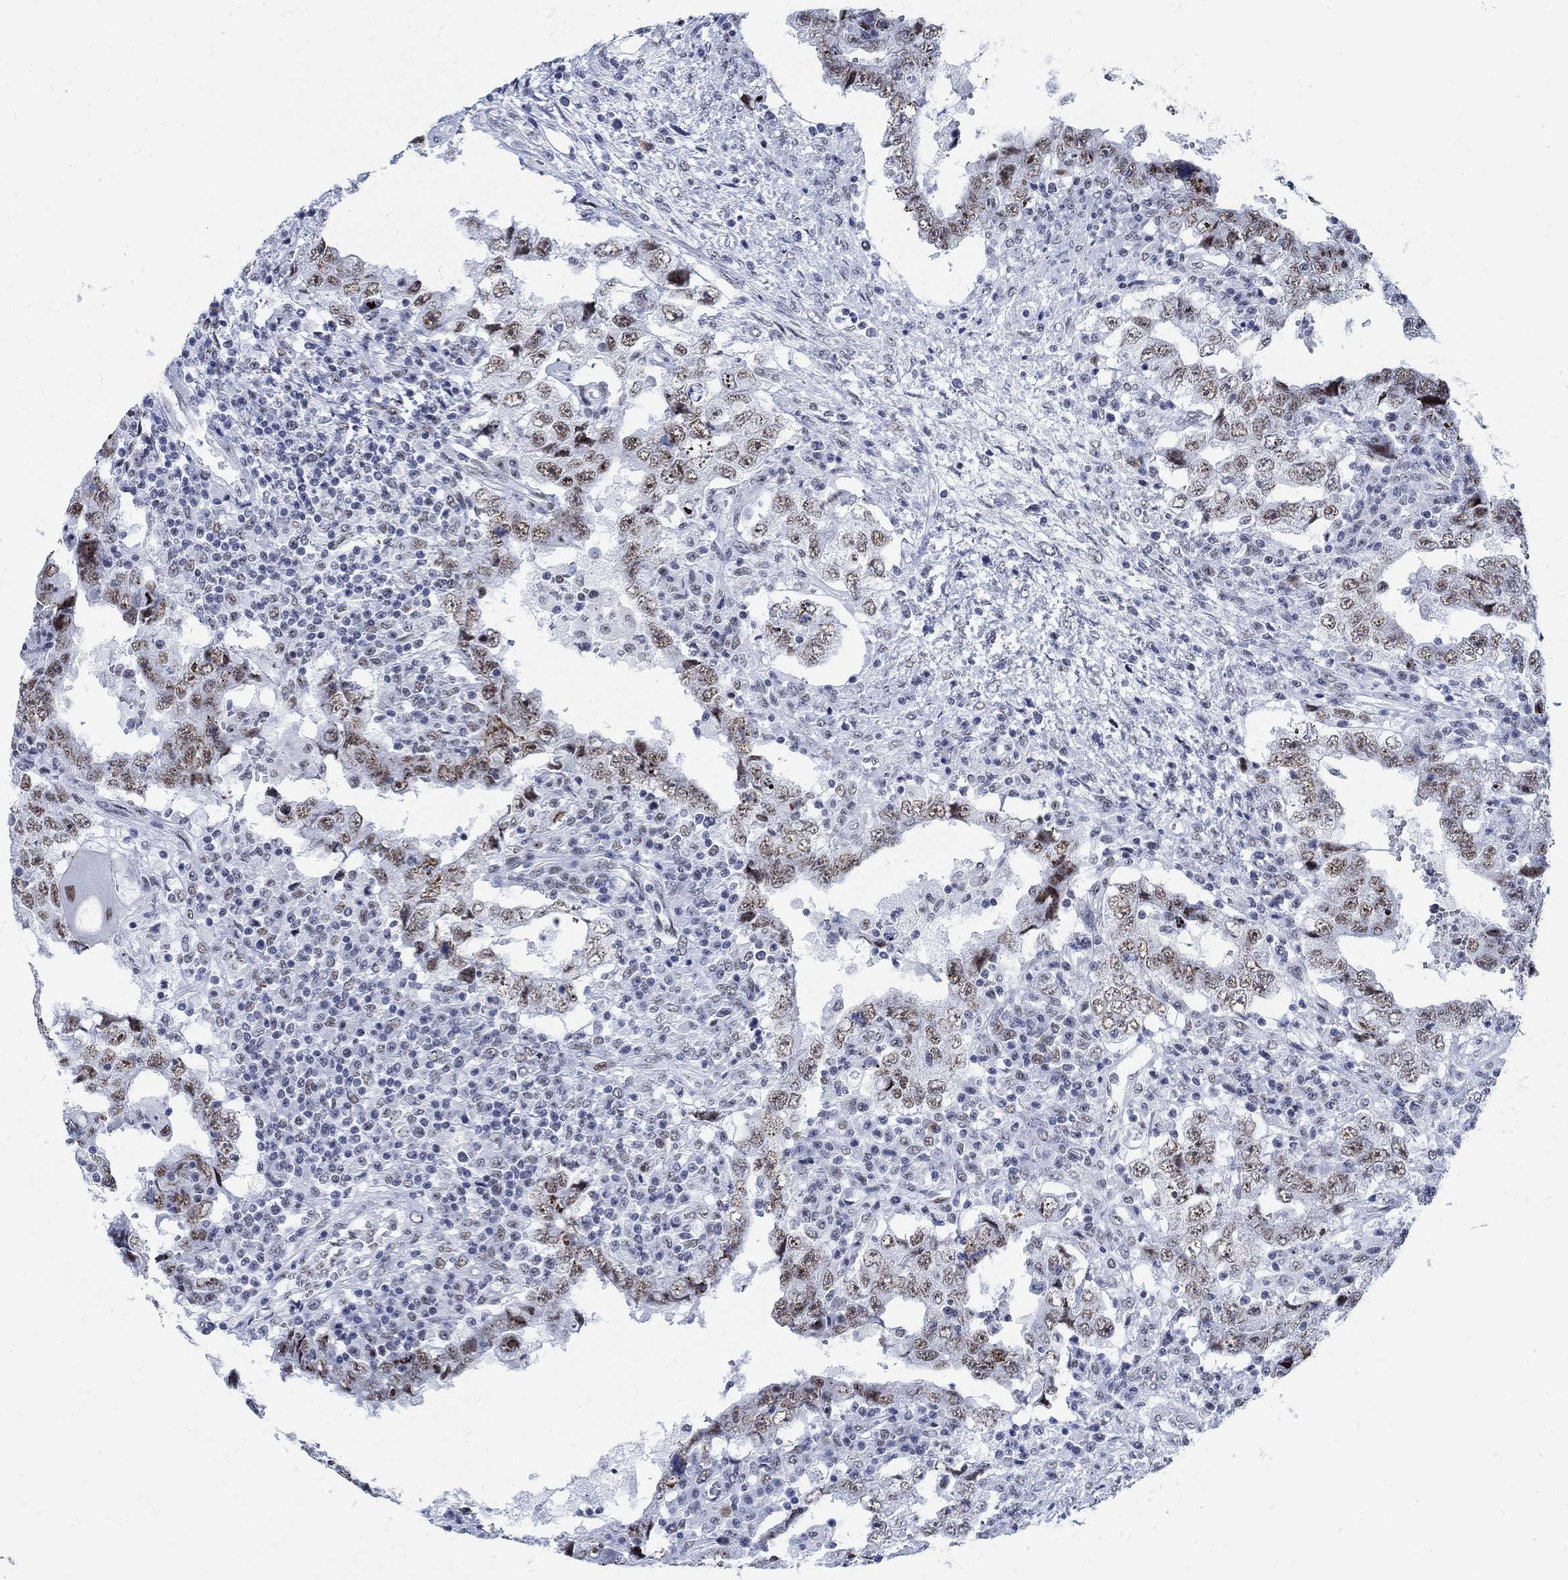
{"staining": {"intensity": "weak", "quantity": ">75%", "location": "nuclear"}, "tissue": "testis cancer", "cell_type": "Tumor cells", "image_type": "cancer", "snomed": [{"axis": "morphology", "description": "Carcinoma, Embryonal, NOS"}, {"axis": "topography", "description": "Testis"}], "caption": "Brown immunohistochemical staining in human embryonal carcinoma (testis) displays weak nuclear expression in about >75% of tumor cells.", "gene": "DLK1", "patient": {"sex": "male", "age": 26}}